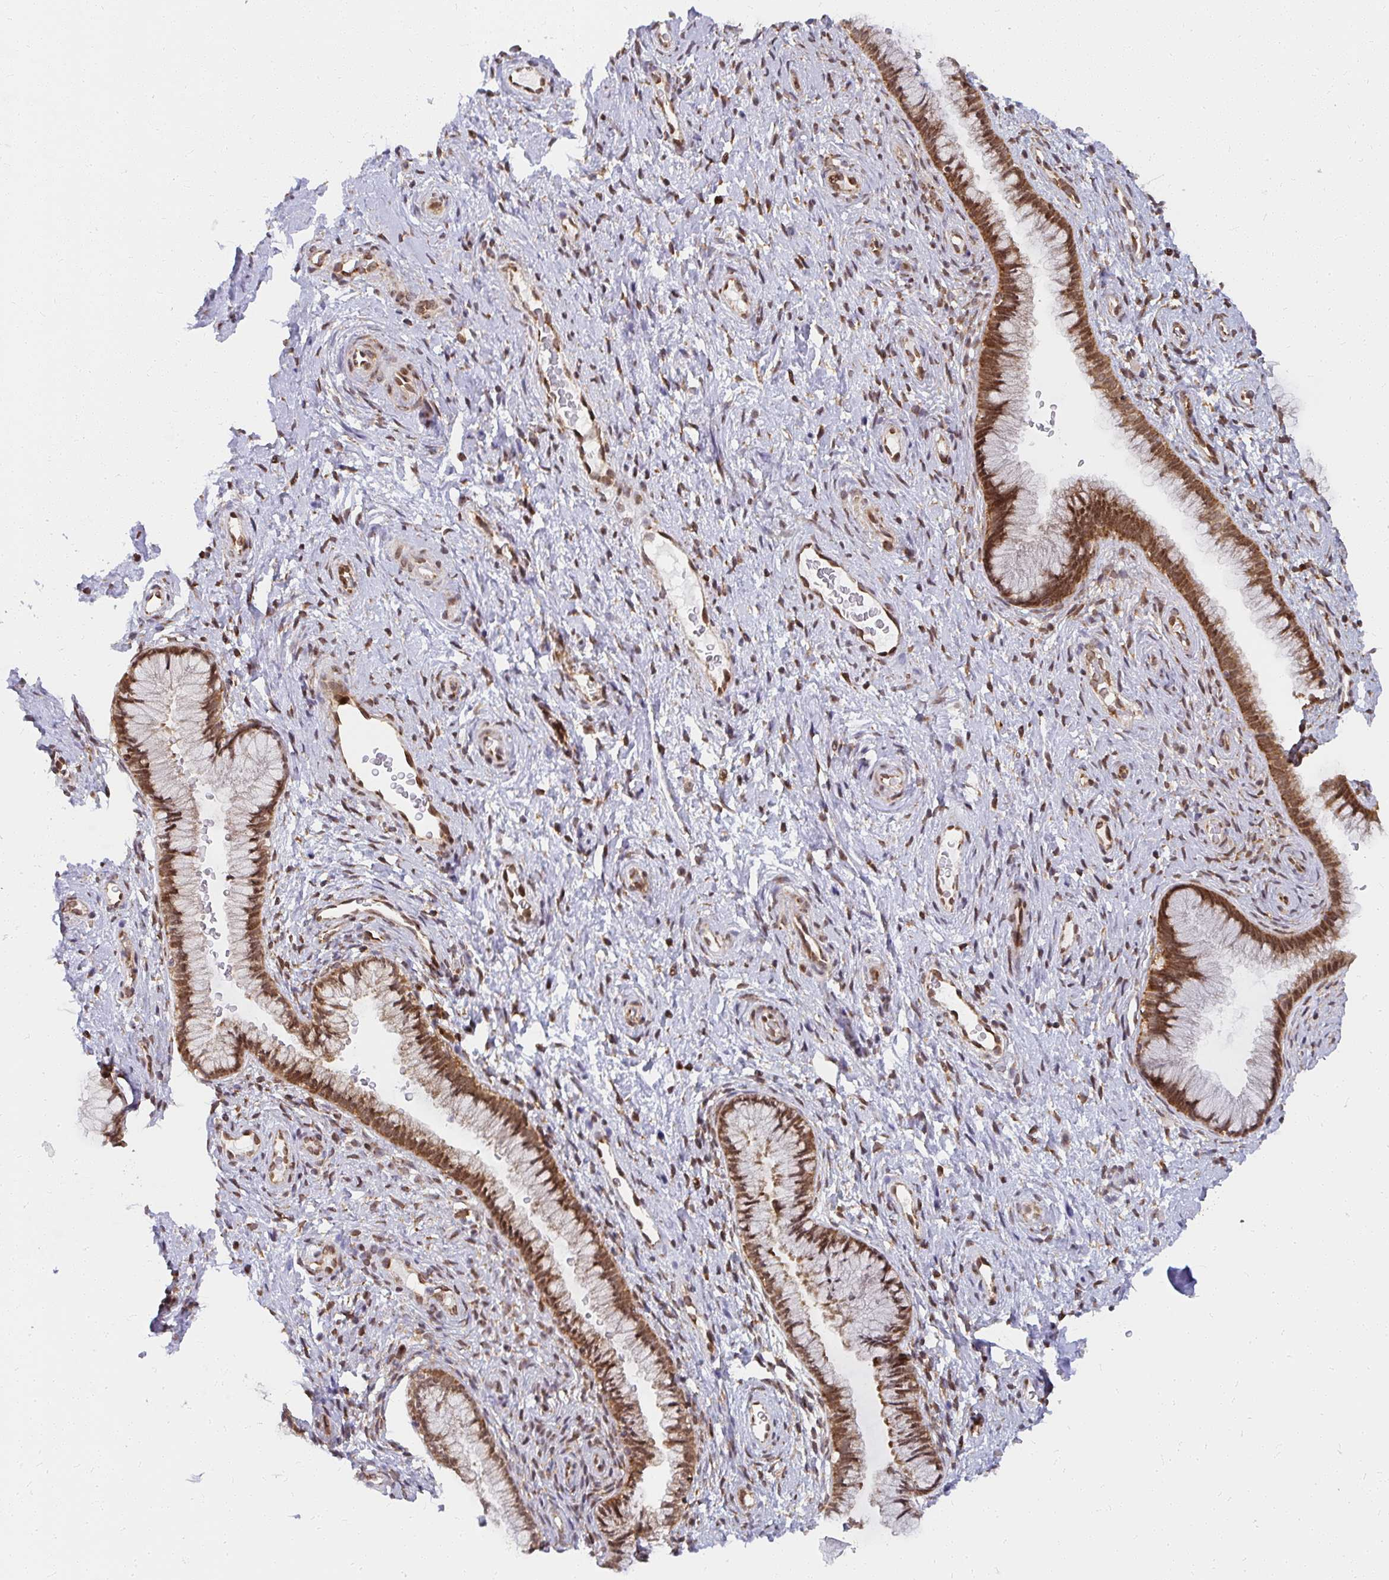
{"staining": {"intensity": "moderate", "quantity": ">75%", "location": "cytoplasmic/membranous,nuclear"}, "tissue": "cervix", "cell_type": "Glandular cells", "image_type": "normal", "snomed": [{"axis": "morphology", "description": "Normal tissue, NOS"}, {"axis": "topography", "description": "Cervix"}], "caption": "A medium amount of moderate cytoplasmic/membranous,nuclear staining is appreciated in about >75% of glandular cells in benign cervix. The protein of interest is shown in brown color, while the nuclei are stained blue.", "gene": "SYNCRIP", "patient": {"sex": "female", "age": 34}}